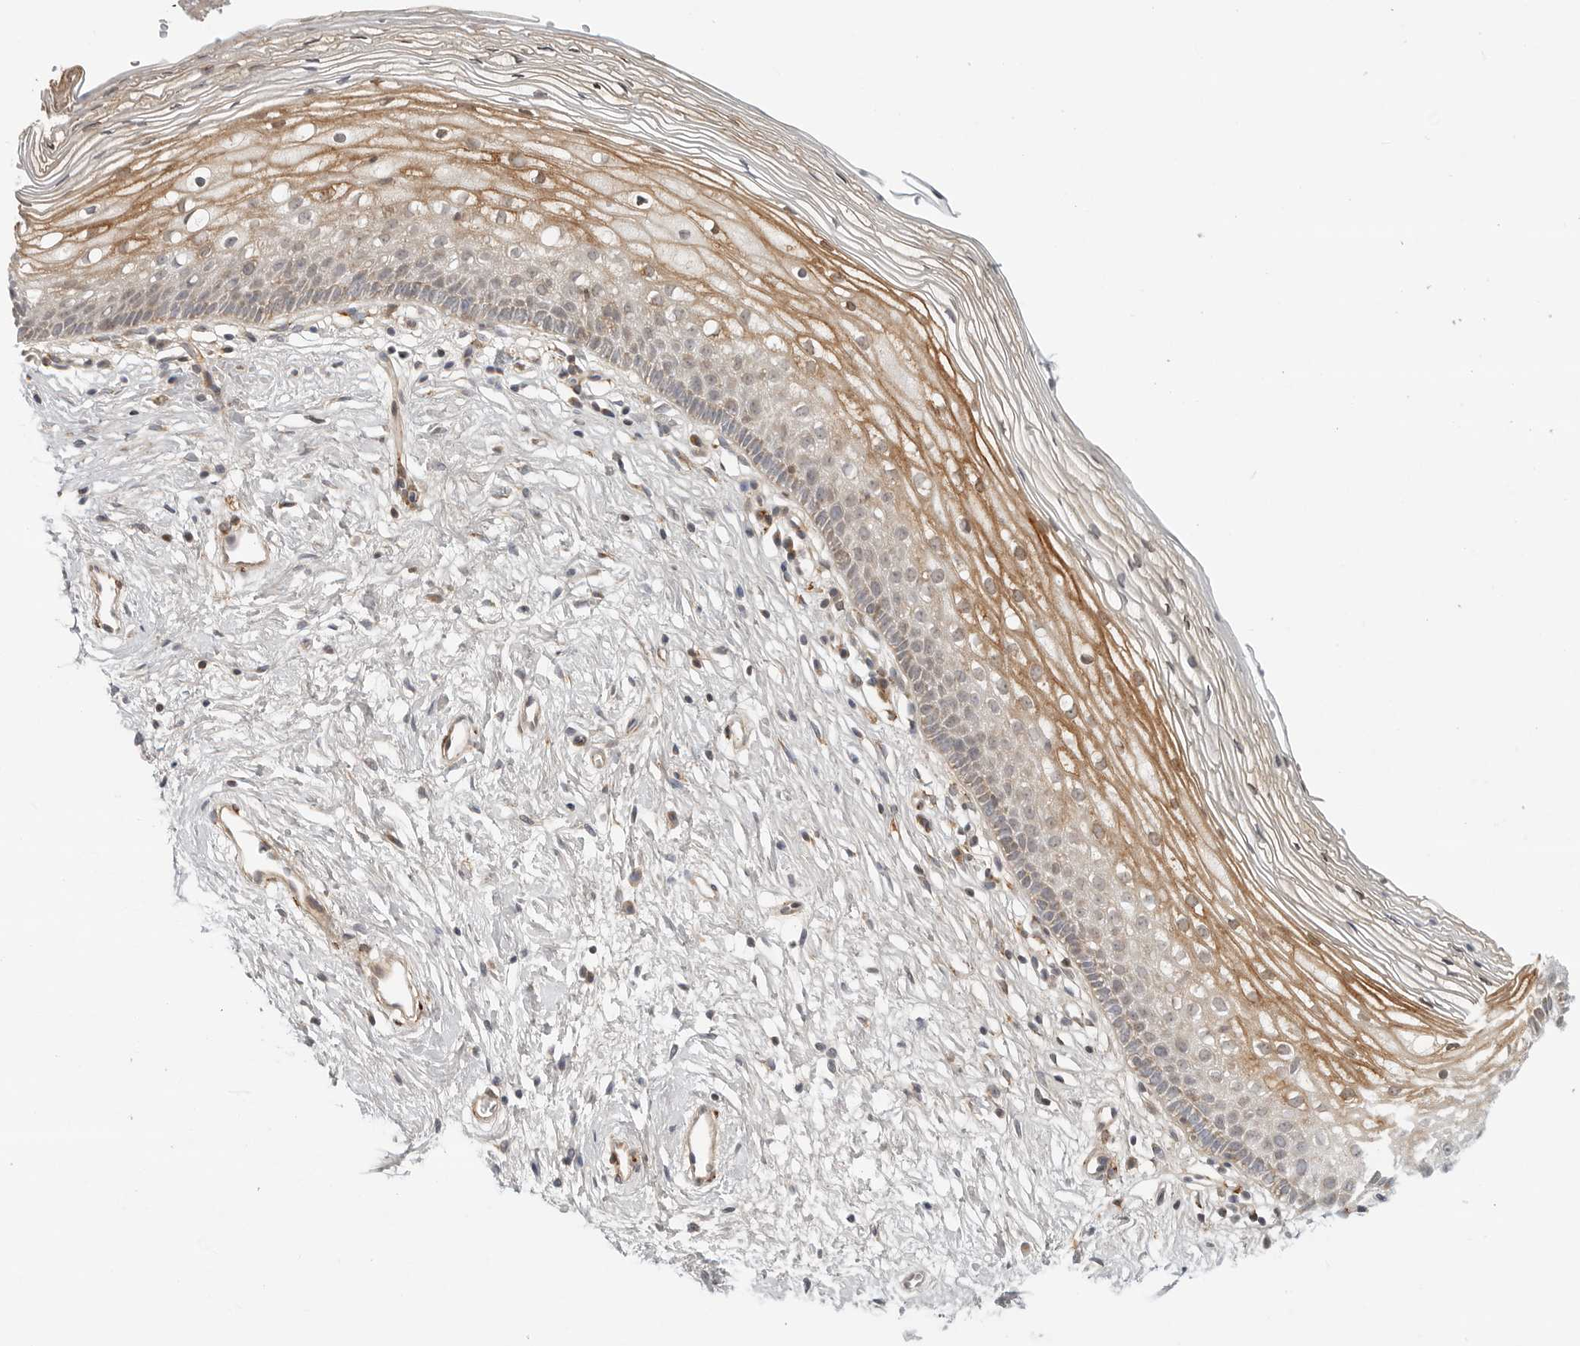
{"staining": {"intensity": "negative", "quantity": "none", "location": "none"}, "tissue": "cervix", "cell_type": "Glandular cells", "image_type": "normal", "snomed": [{"axis": "morphology", "description": "Normal tissue, NOS"}, {"axis": "topography", "description": "Cervix"}], "caption": "Glandular cells show no significant protein positivity in unremarkable cervix. The staining was performed using DAB (3,3'-diaminobenzidine) to visualize the protein expression in brown, while the nuclei were stained in blue with hematoxylin (Magnification: 20x).", "gene": "C1QTNF1", "patient": {"sex": "female", "age": 27}}